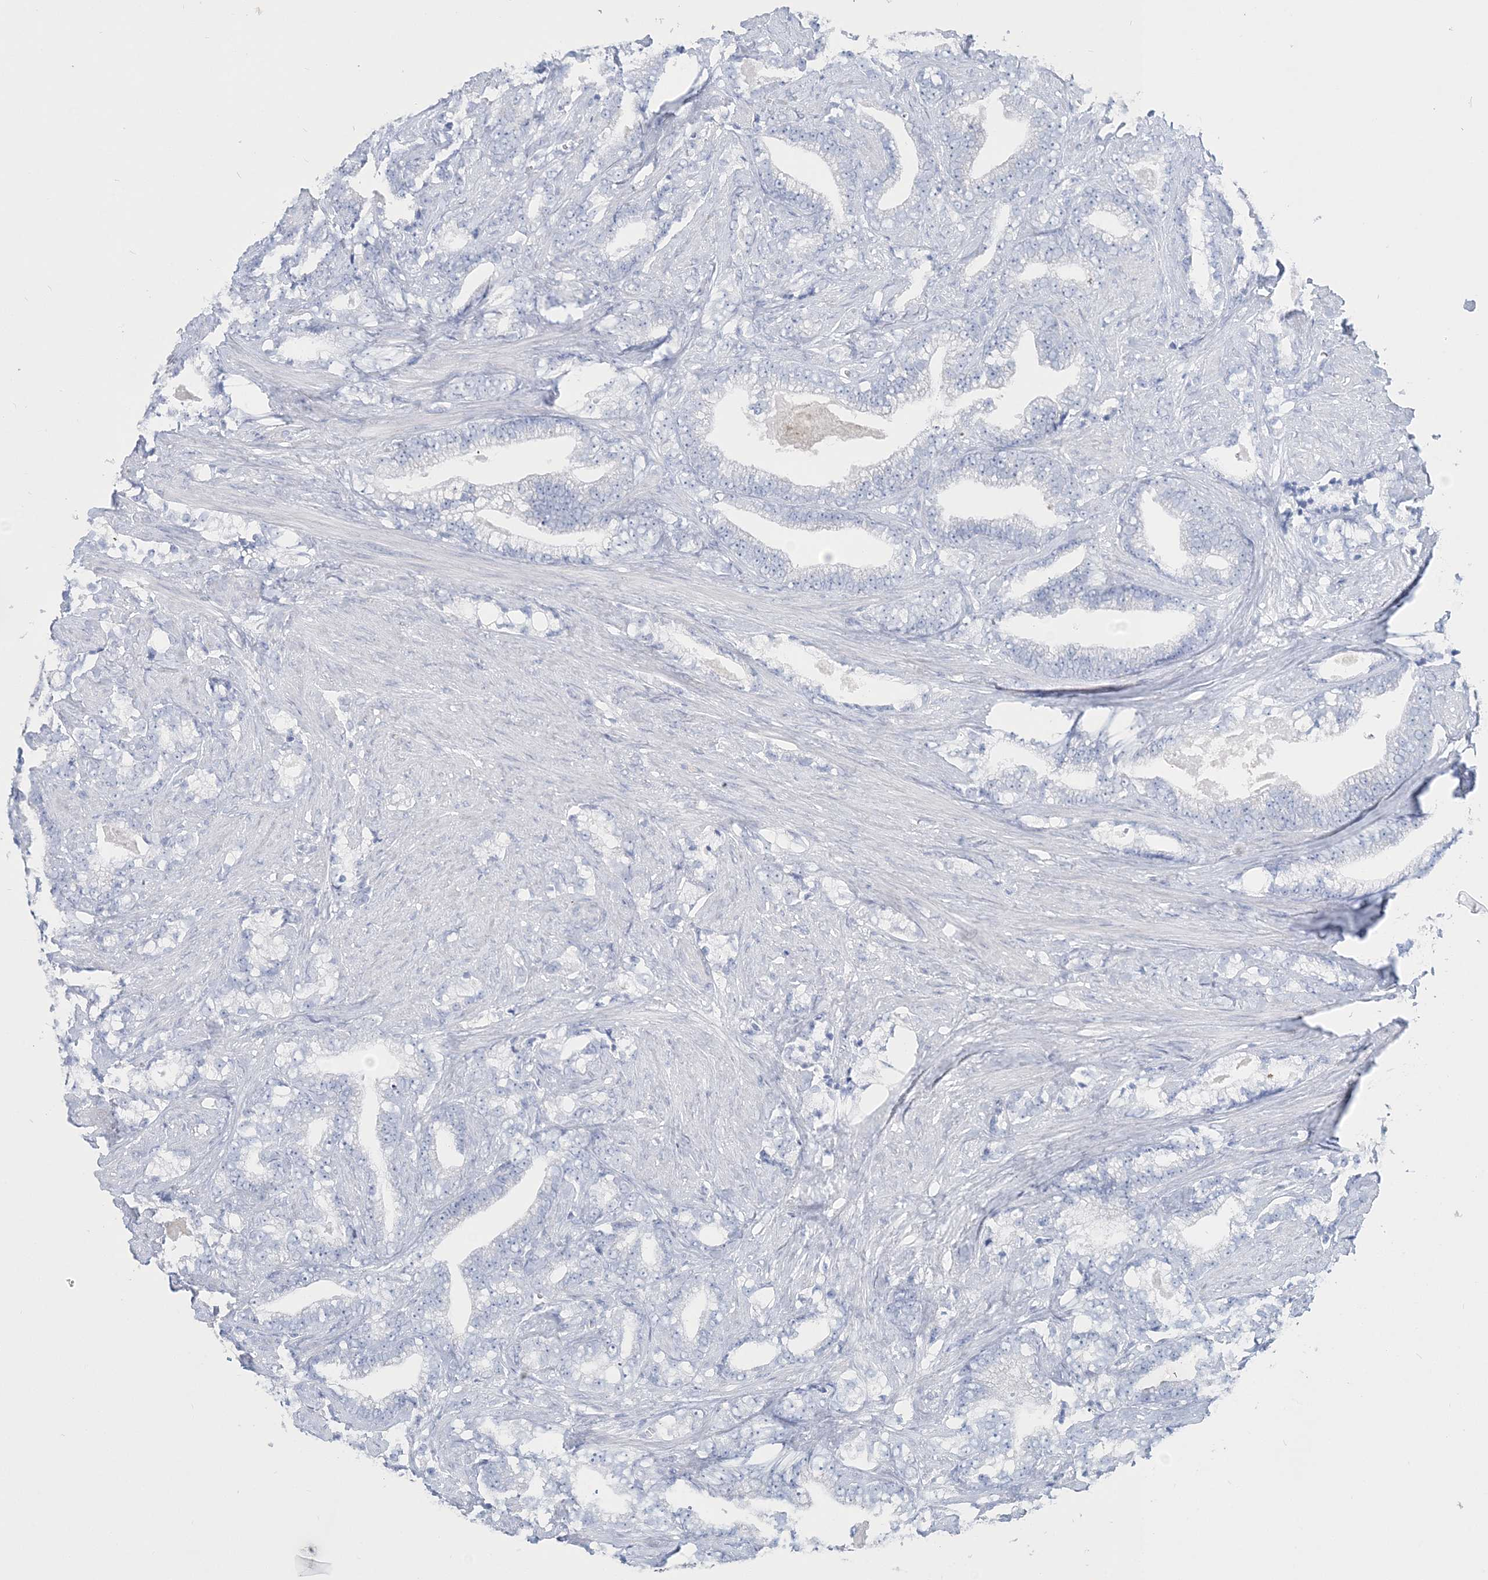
{"staining": {"intensity": "negative", "quantity": "none", "location": "none"}, "tissue": "prostate cancer", "cell_type": "Tumor cells", "image_type": "cancer", "snomed": [{"axis": "morphology", "description": "Adenocarcinoma, High grade"}, {"axis": "topography", "description": "Prostate and seminal vesicle, NOS"}], "caption": "Immunohistochemistry (IHC) of prostate cancer demonstrates no expression in tumor cells.", "gene": "TSPYL6", "patient": {"sex": "male", "age": 67}}